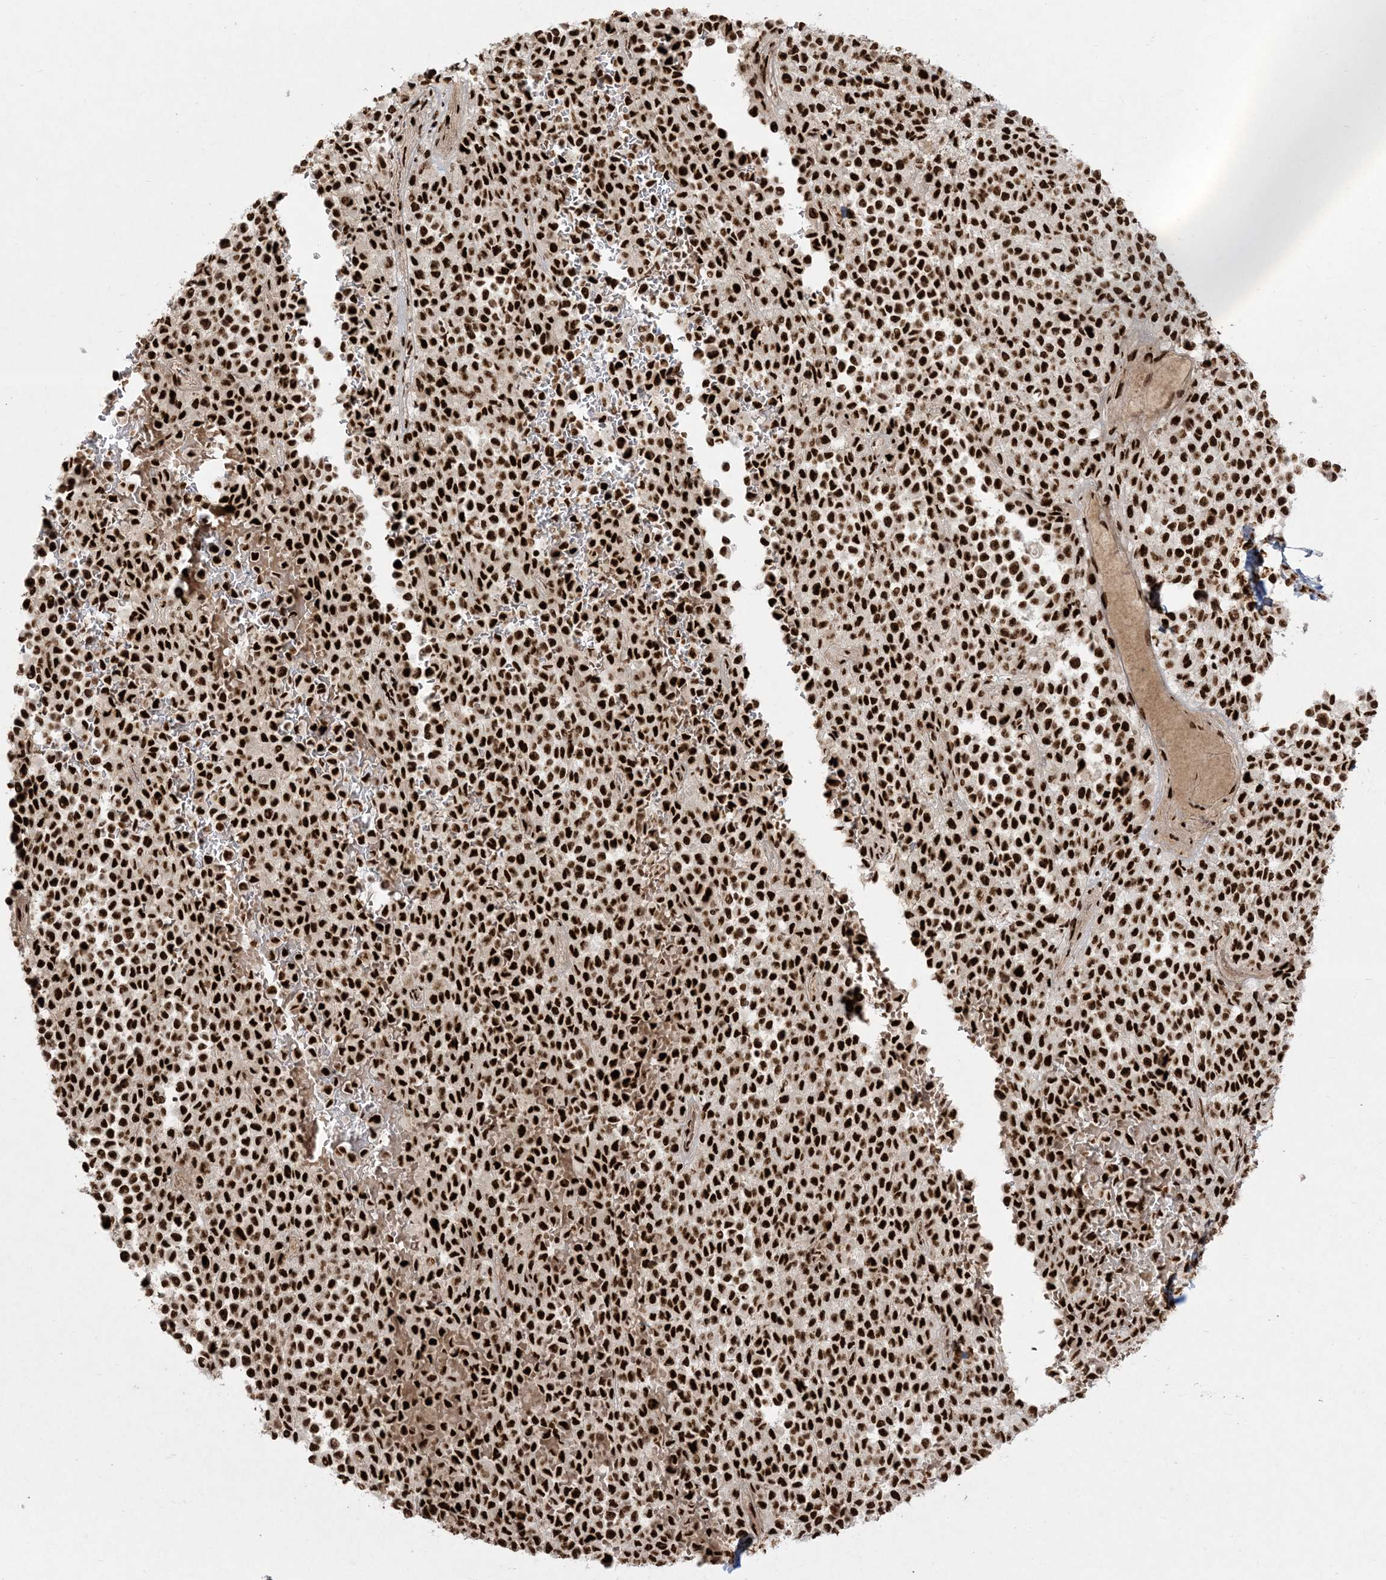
{"staining": {"intensity": "strong", "quantity": ">75%", "location": "nuclear"}, "tissue": "melanoma", "cell_type": "Tumor cells", "image_type": "cancer", "snomed": [{"axis": "morphology", "description": "Malignant melanoma, Metastatic site"}, {"axis": "topography", "description": "Pancreas"}], "caption": "An IHC micrograph of neoplastic tissue is shown. Protein staining in brown labels strong nuclear positivity in malignant melanoma (metastatic site) within tumor cells.", "gene": "RBM10", "patient": {"sex": "female", "age": 30}}